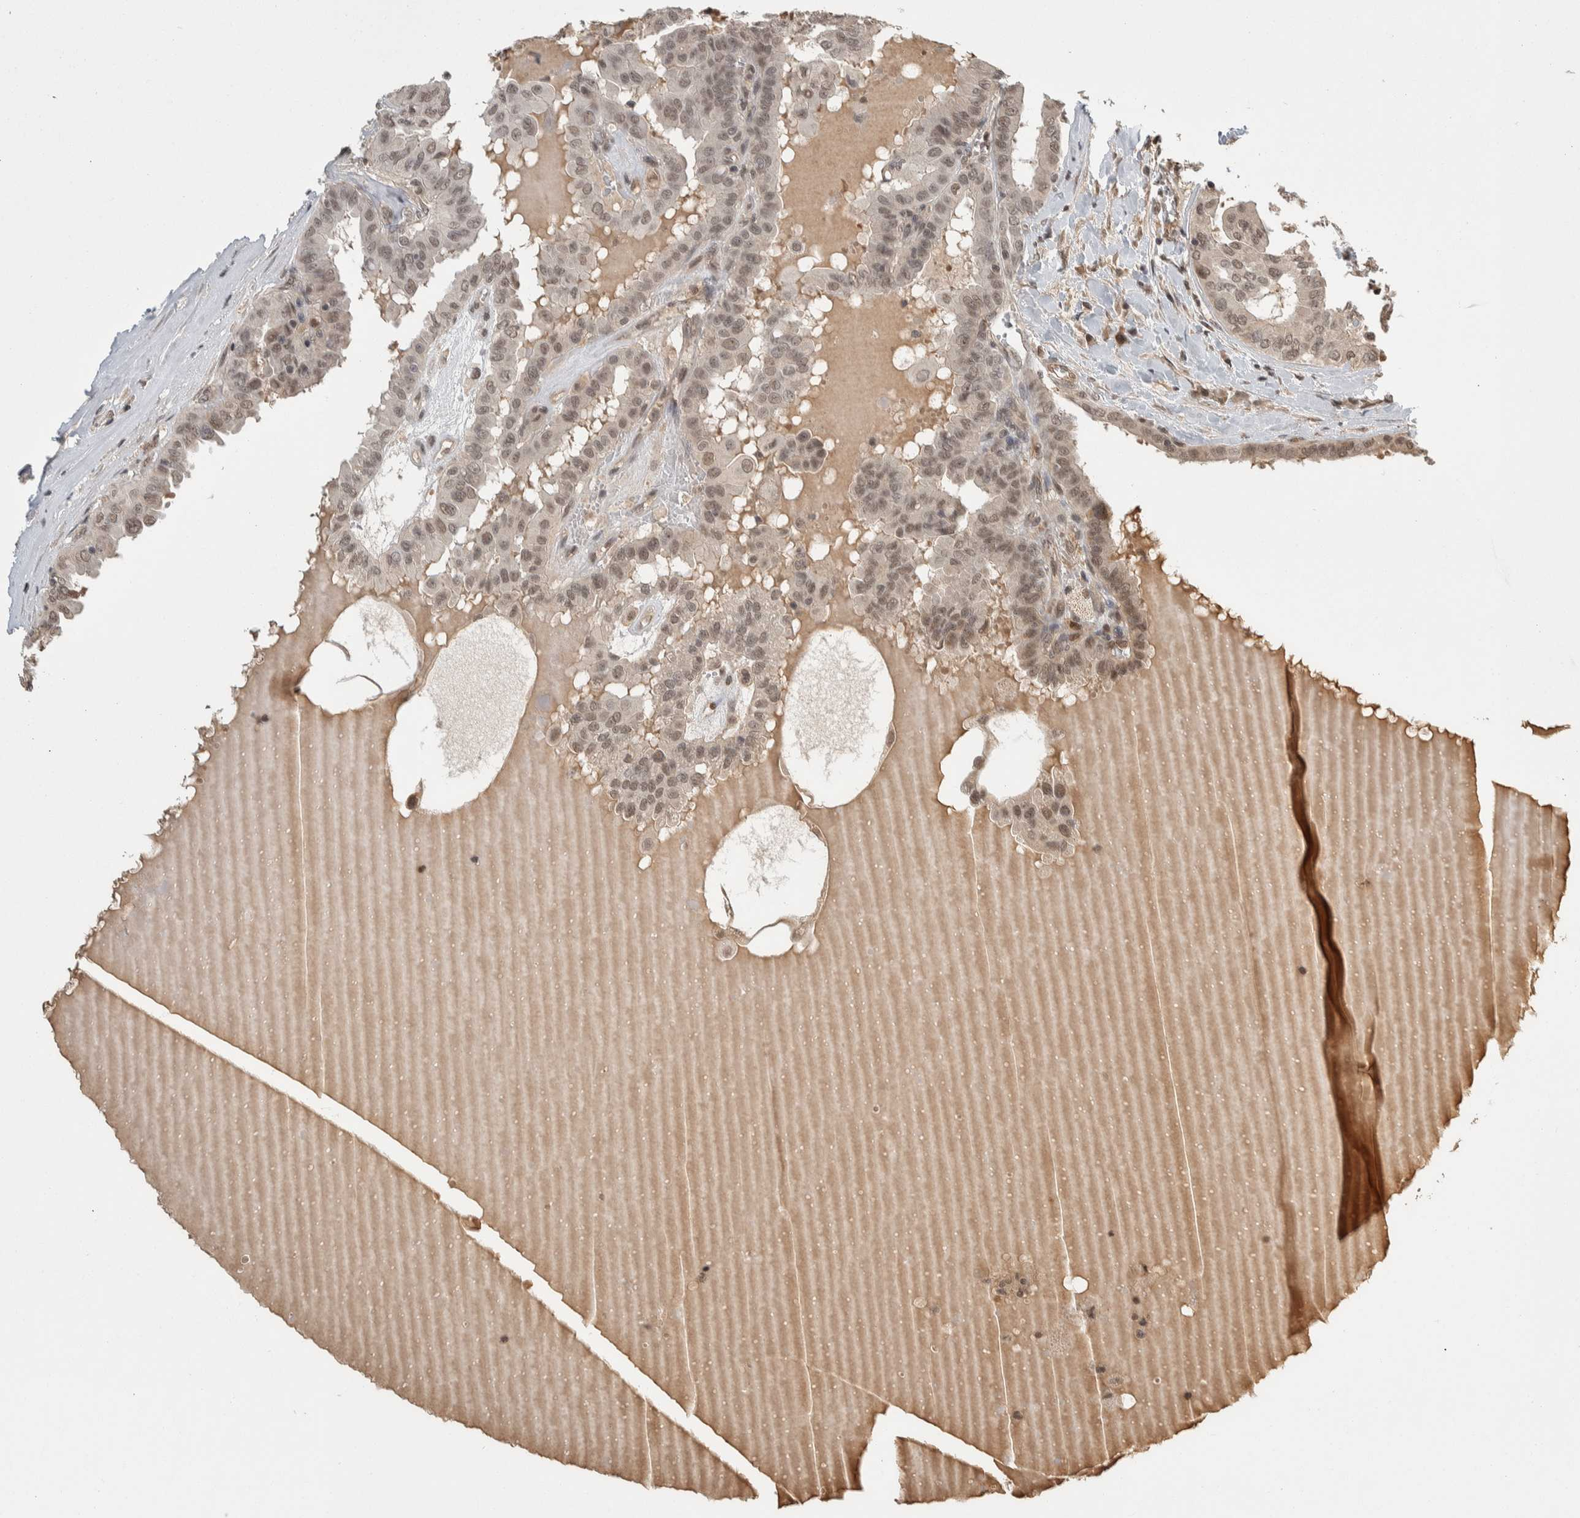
{"staining": {"intensity": "weak", "quantity": ">75%", "location": "cytoplasmic/membranous,nuclear"}, "tissue": "thyroid cancer", "cell_type": "Tumor cells", "image_type": "cancer", "snomed": [{"axis": "morphology", "description": "Papillary adenocarcinoma, NOS"}, {"axis": "topography", "description": "Thyroid gland"}], "caption": "A low amount of weak cytoplasmic/membranous and nuclear positivity is appreciated in approximately >75% of tumor cells in thyroid cancer tissue. (DAB (3,3'-diaminobenzidine) IHC with brightfield microscopy, high magnification).", "gene": "ZNF592", "patient": {"sex": "male", "age": 33}}